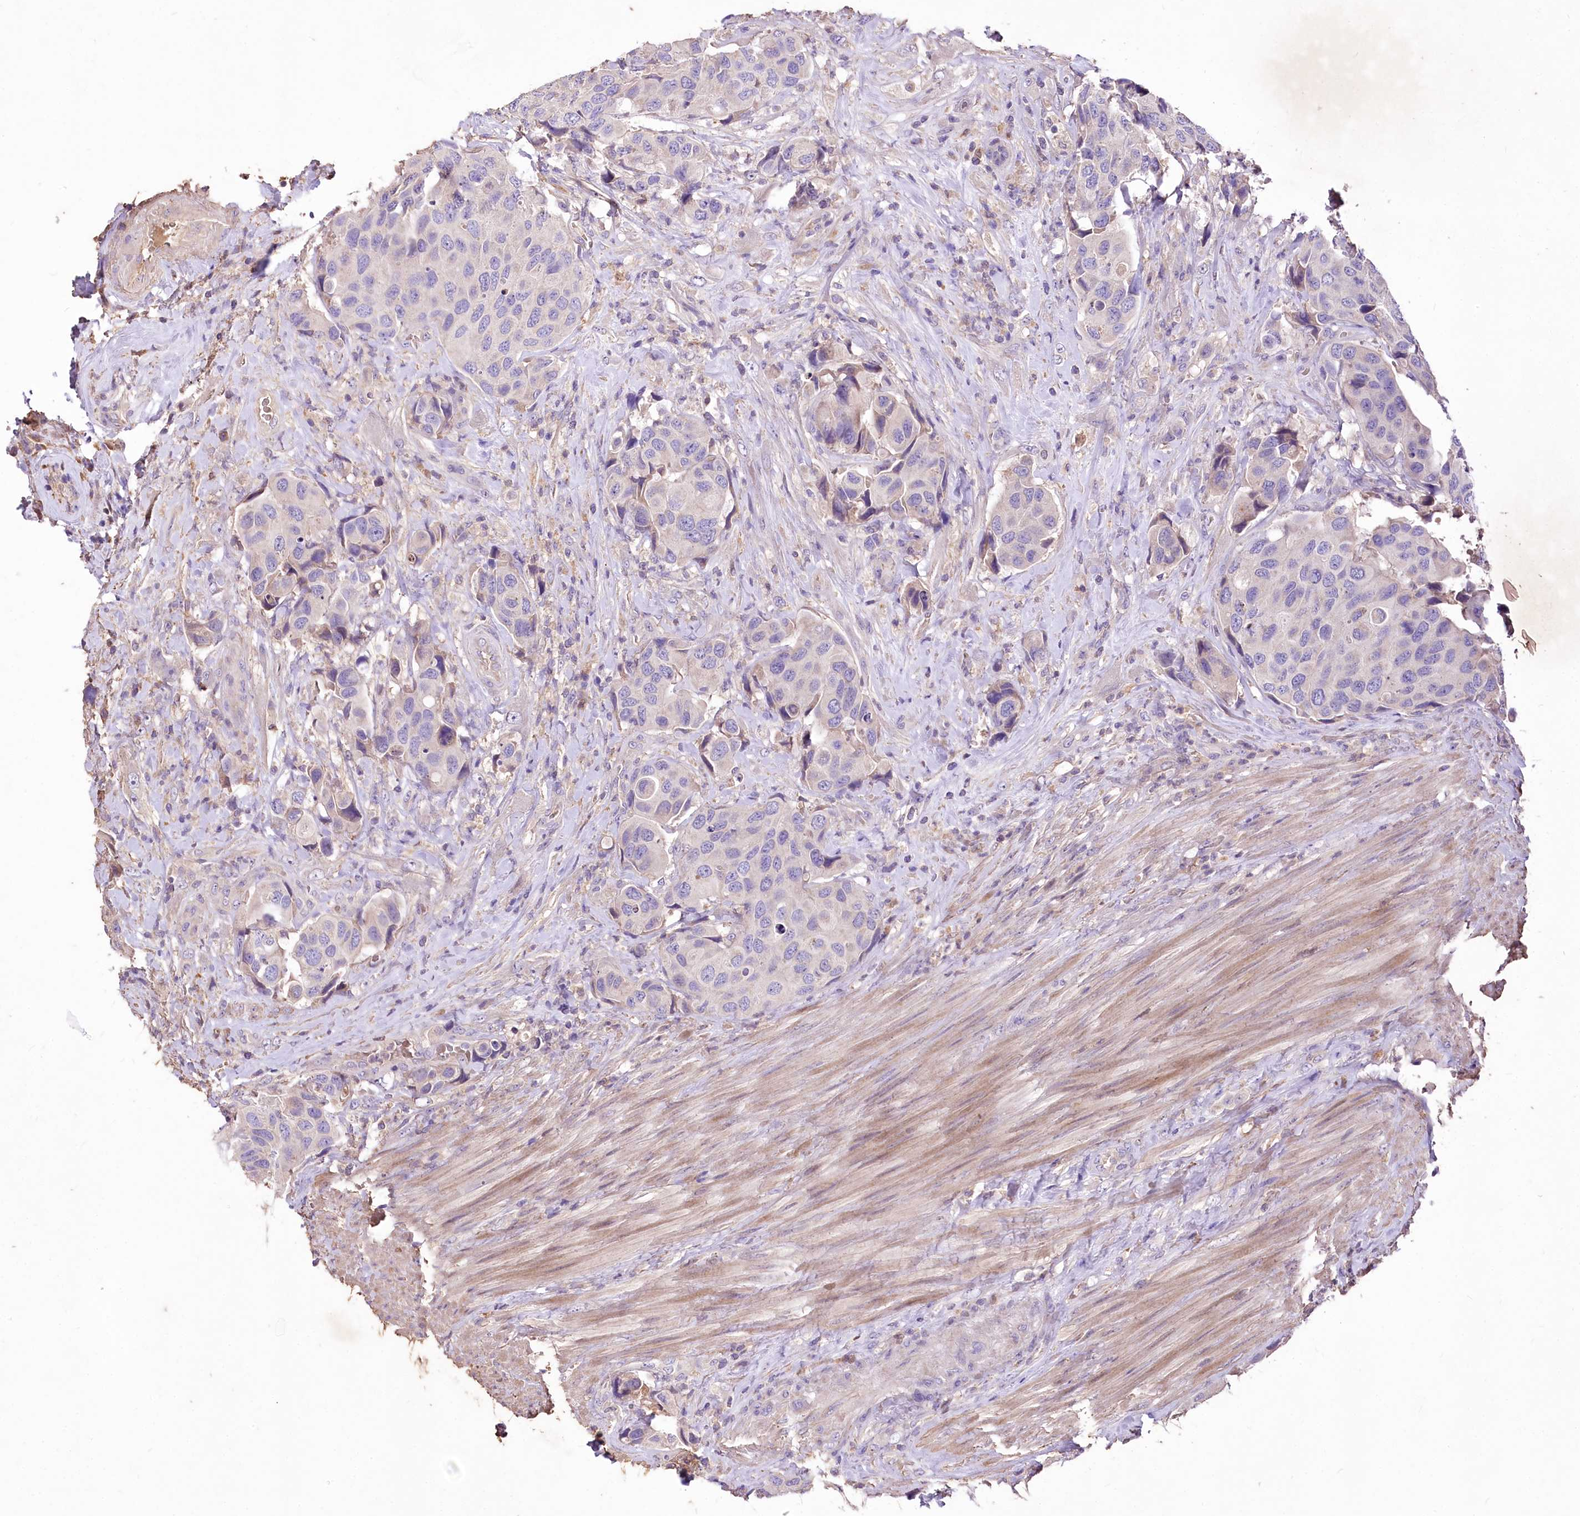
{"staining": {"intensity": "negative", "quantity": "none", "location": "none"}, "tissue": "urothelial cancer", "cell_type": "Tumor cells", "image_type": "cancer", "snomed": [{"axis": "morphology", "description": "Urothelial carcinoma, High grade"}, {"axis": "topography", "description": "Urinary bladder"}], "caption": "Tumor cells are negative for protein expression in human urothelial carcinoma (high-grade).", "gene": "PCYOX1L", "patient": {"sex": "male", "age": 74}}